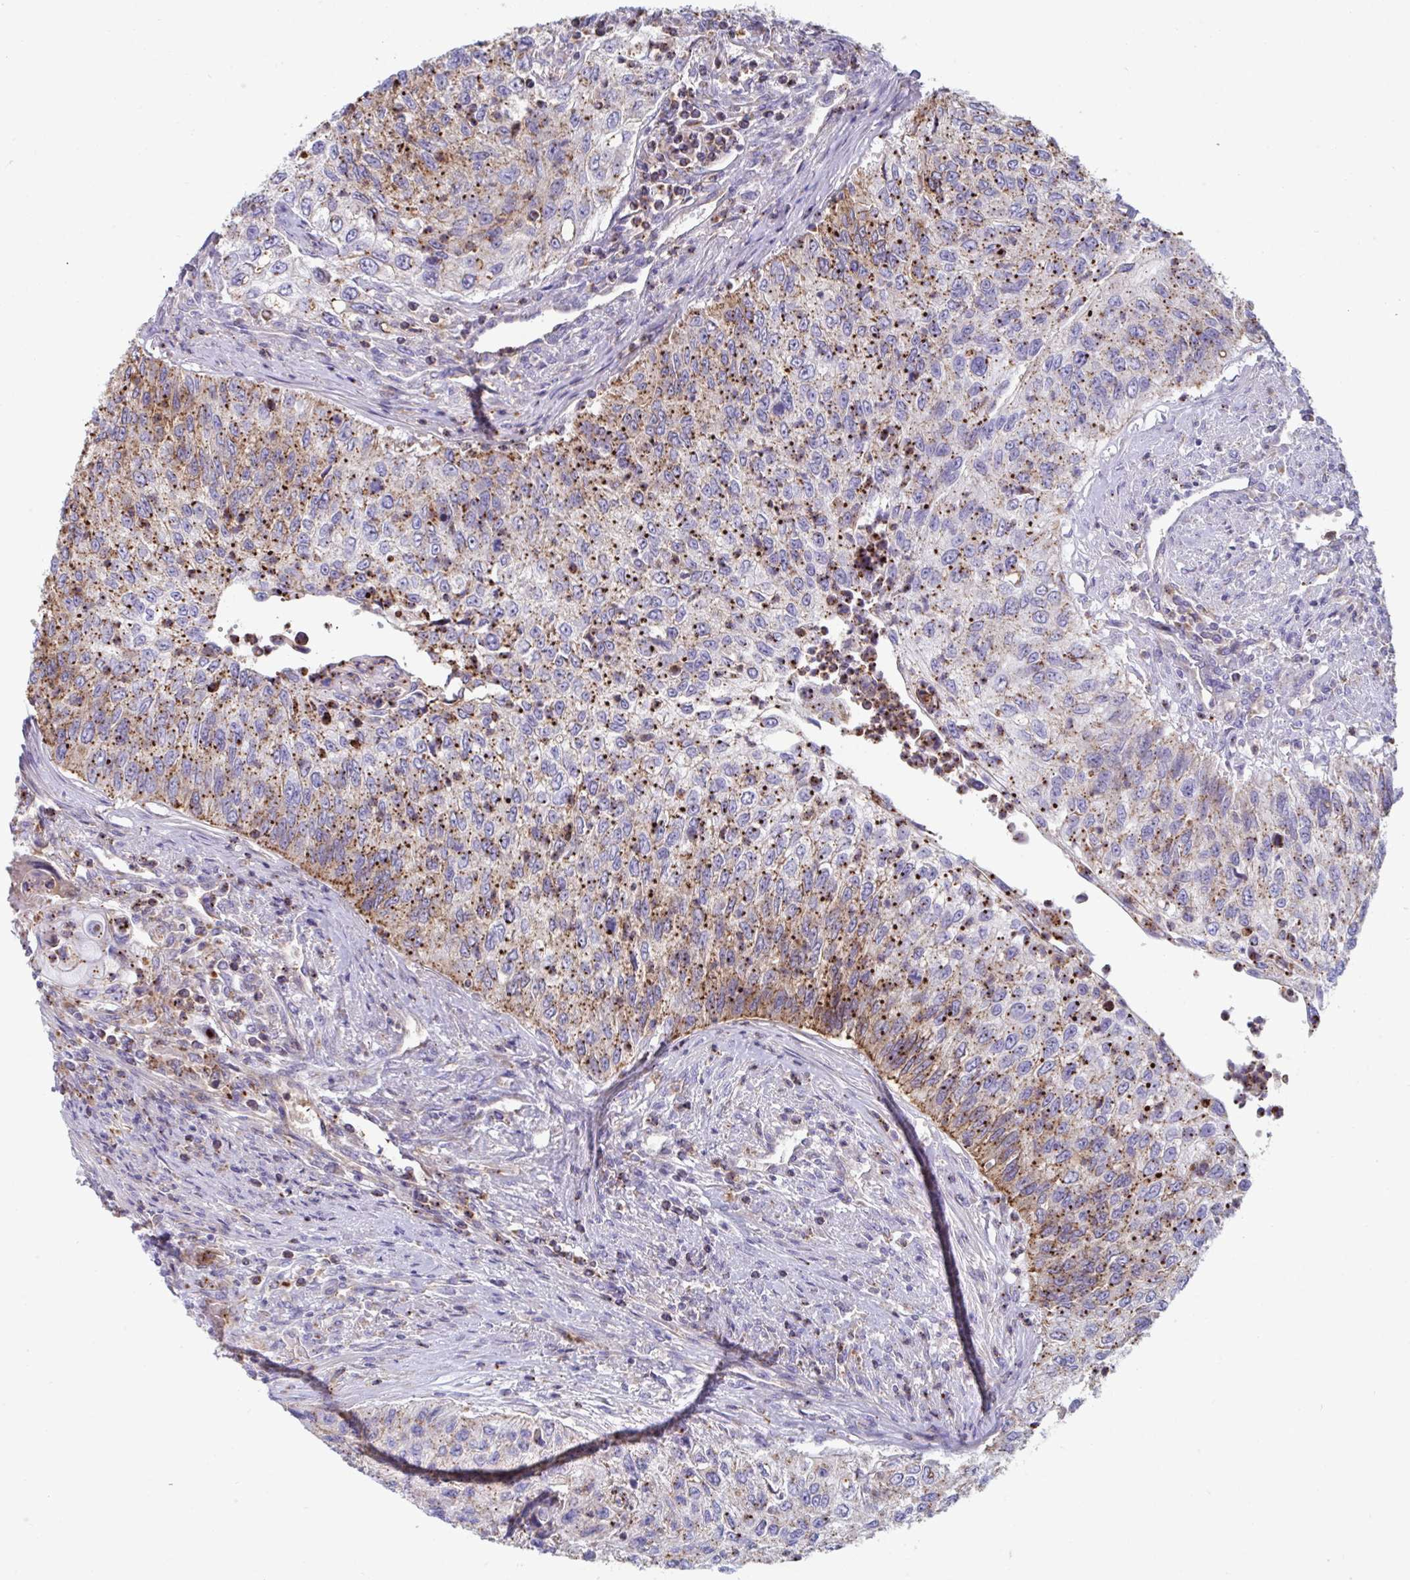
{"staining": {"intensity": "moderate", "quantity": "25%-75%", "location": "cytoplasmic/membranous"}, "tissue": "urothelial cancer", "cell_type": "Tumor cells", "image_type": "cancer", "snomed": [{"axis": "morphology", "description": "Urothelial carcinoma, High grade"}, {"axis": "topography", "description": "Urinary bladder"}], "caption": "The photomicrograph demonstrates staining of urothelial carcinoma (high-grade), revealing moderate cytoplasmic/membranous protein staining (brown color) within tumor cells. (brown staining indicates protein expression, while blue staining denotes nuclei).", "gene": "SLC9A6", "patient": {"sex": "female", "age": 60}}